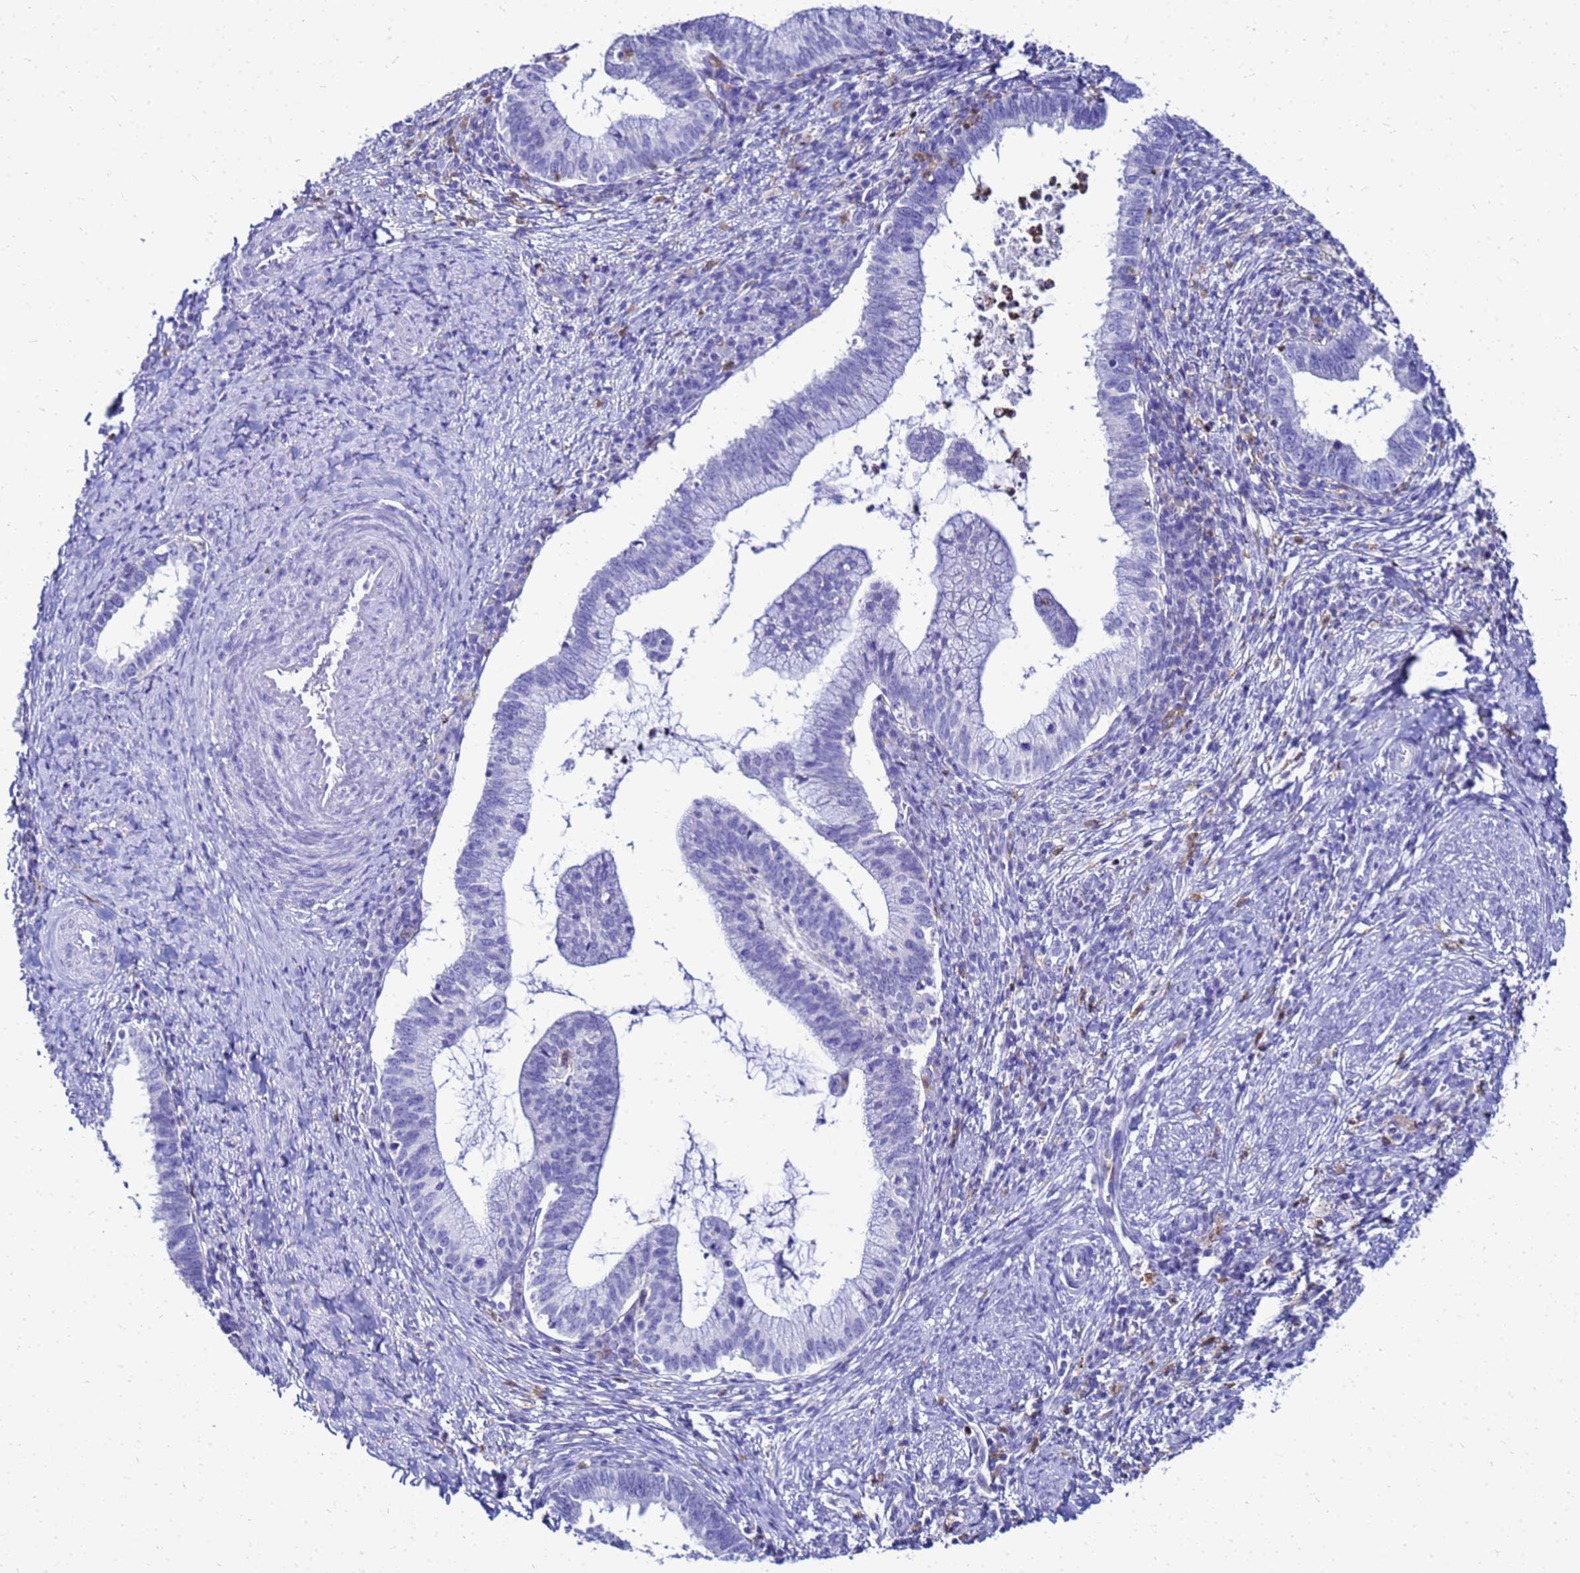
{"staining": {"intensity": "negative", "quantity": "none", "location": "none"}, "tissue": "cervical cancer", "cell_type": "Tumor cells", "image_type": "cancer", "snomed": [{"axis": "morphology", "description": "Adenocarcinoma, NOS"}, {"axis": "topography", "description": "Cervix"}], "caption": "A photomicrograph of cervical cancer (adenocarcinoma) stained for a protein exhibits no brown staining in tumor cells.", "gene": "CSTA", "patient": {"sex": "female", "age": 36}}